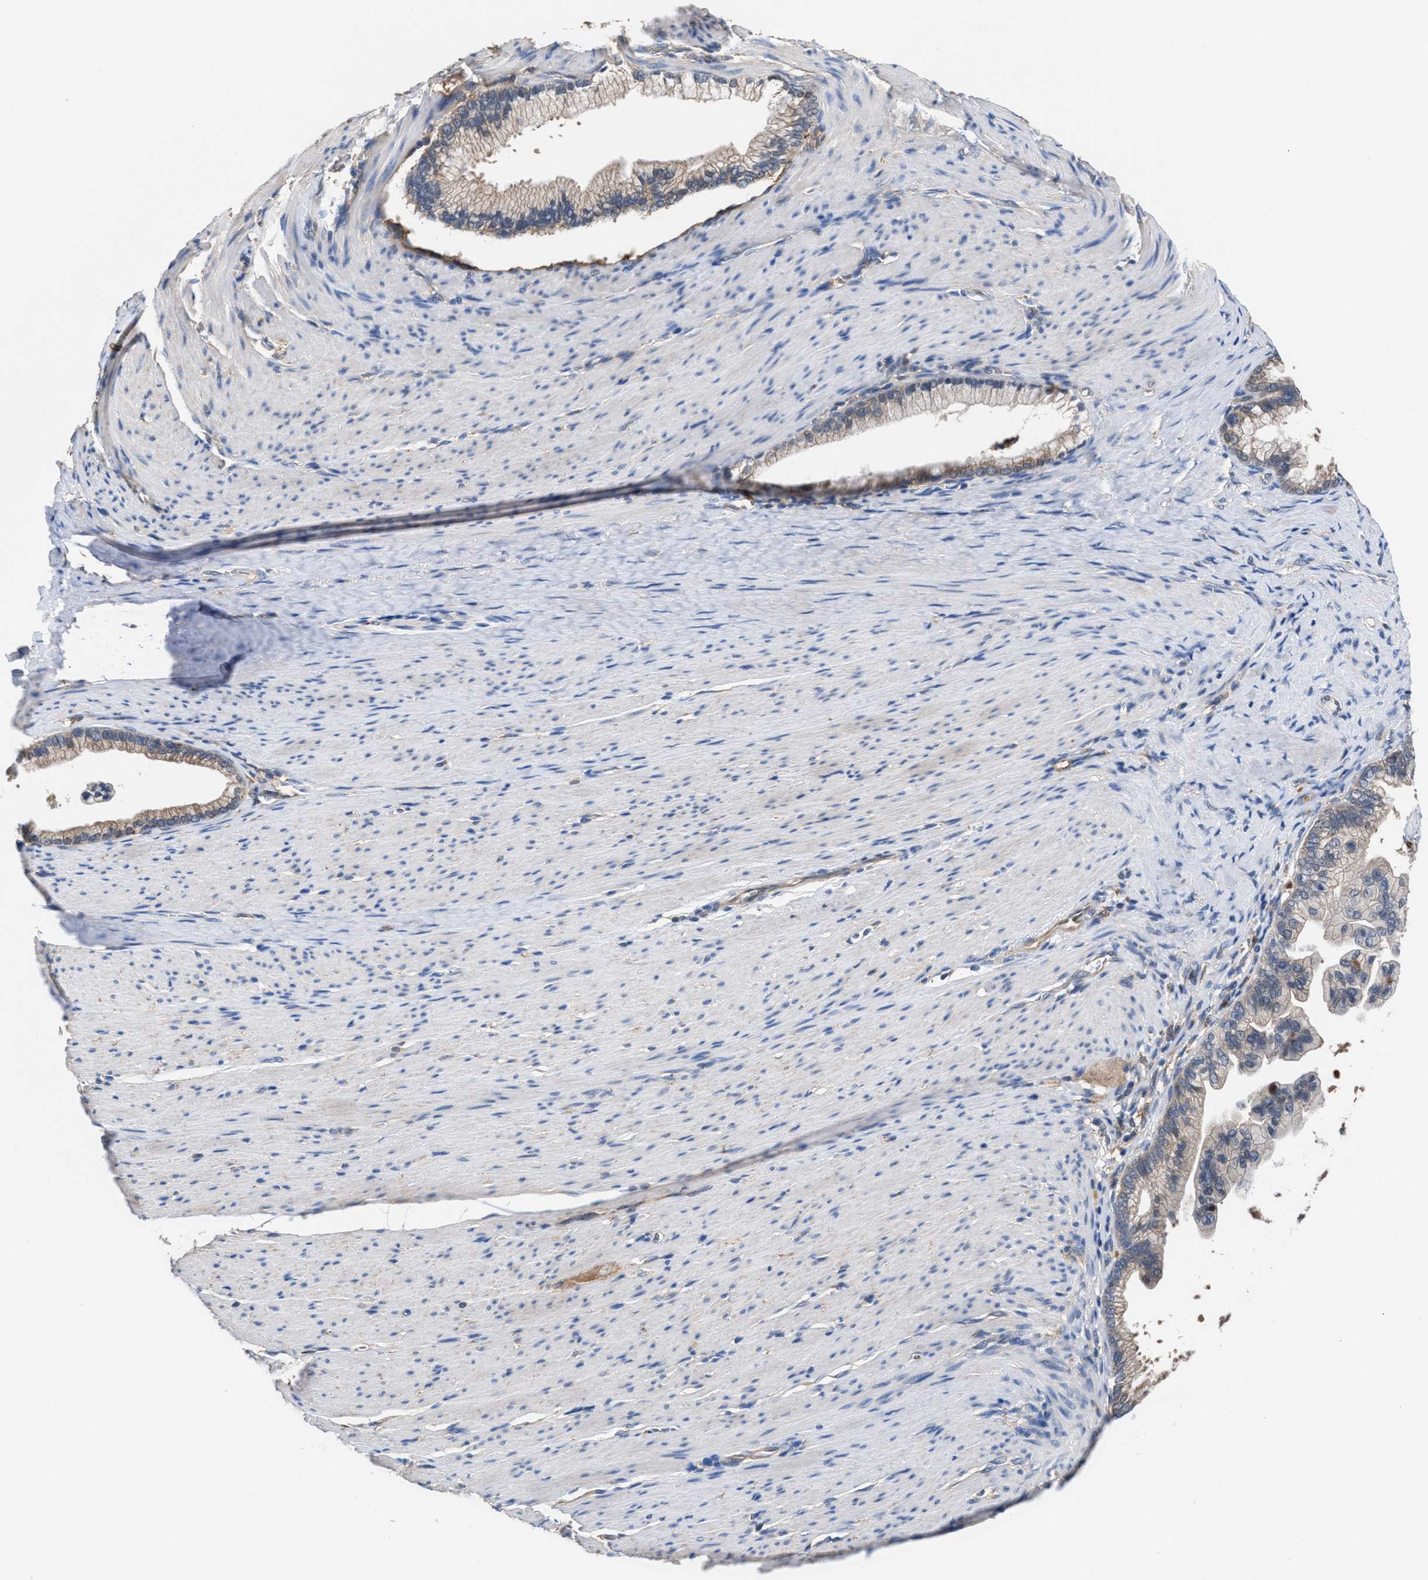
{"staining": {"intensity": "weak", "quantity": "25%-75%", "location": "cytoplasmic/membranous"}, "tissue": "pancreatic cancer", "cell_type": "Tumor cells", "image_type": "cancer", "snomed": [{"axis": "morphology", "description": "Adenocarcinoma, NOS"}, {"axis": "topography", "description": "Pancreas"}], "caption": "A high-resolution micrograph shows IHC staining of pancreatic adenocarcinoma, which displays weak cytoplasmic/membranous positivity in approximately 25%-75% of tumor cells. (DAB (3,3'-diaminobenzidine) IHC, brown staining for protein, blue staining for nuclei).", "gene": "ACLY", "patient": {"sex": "male", "age": 69}}